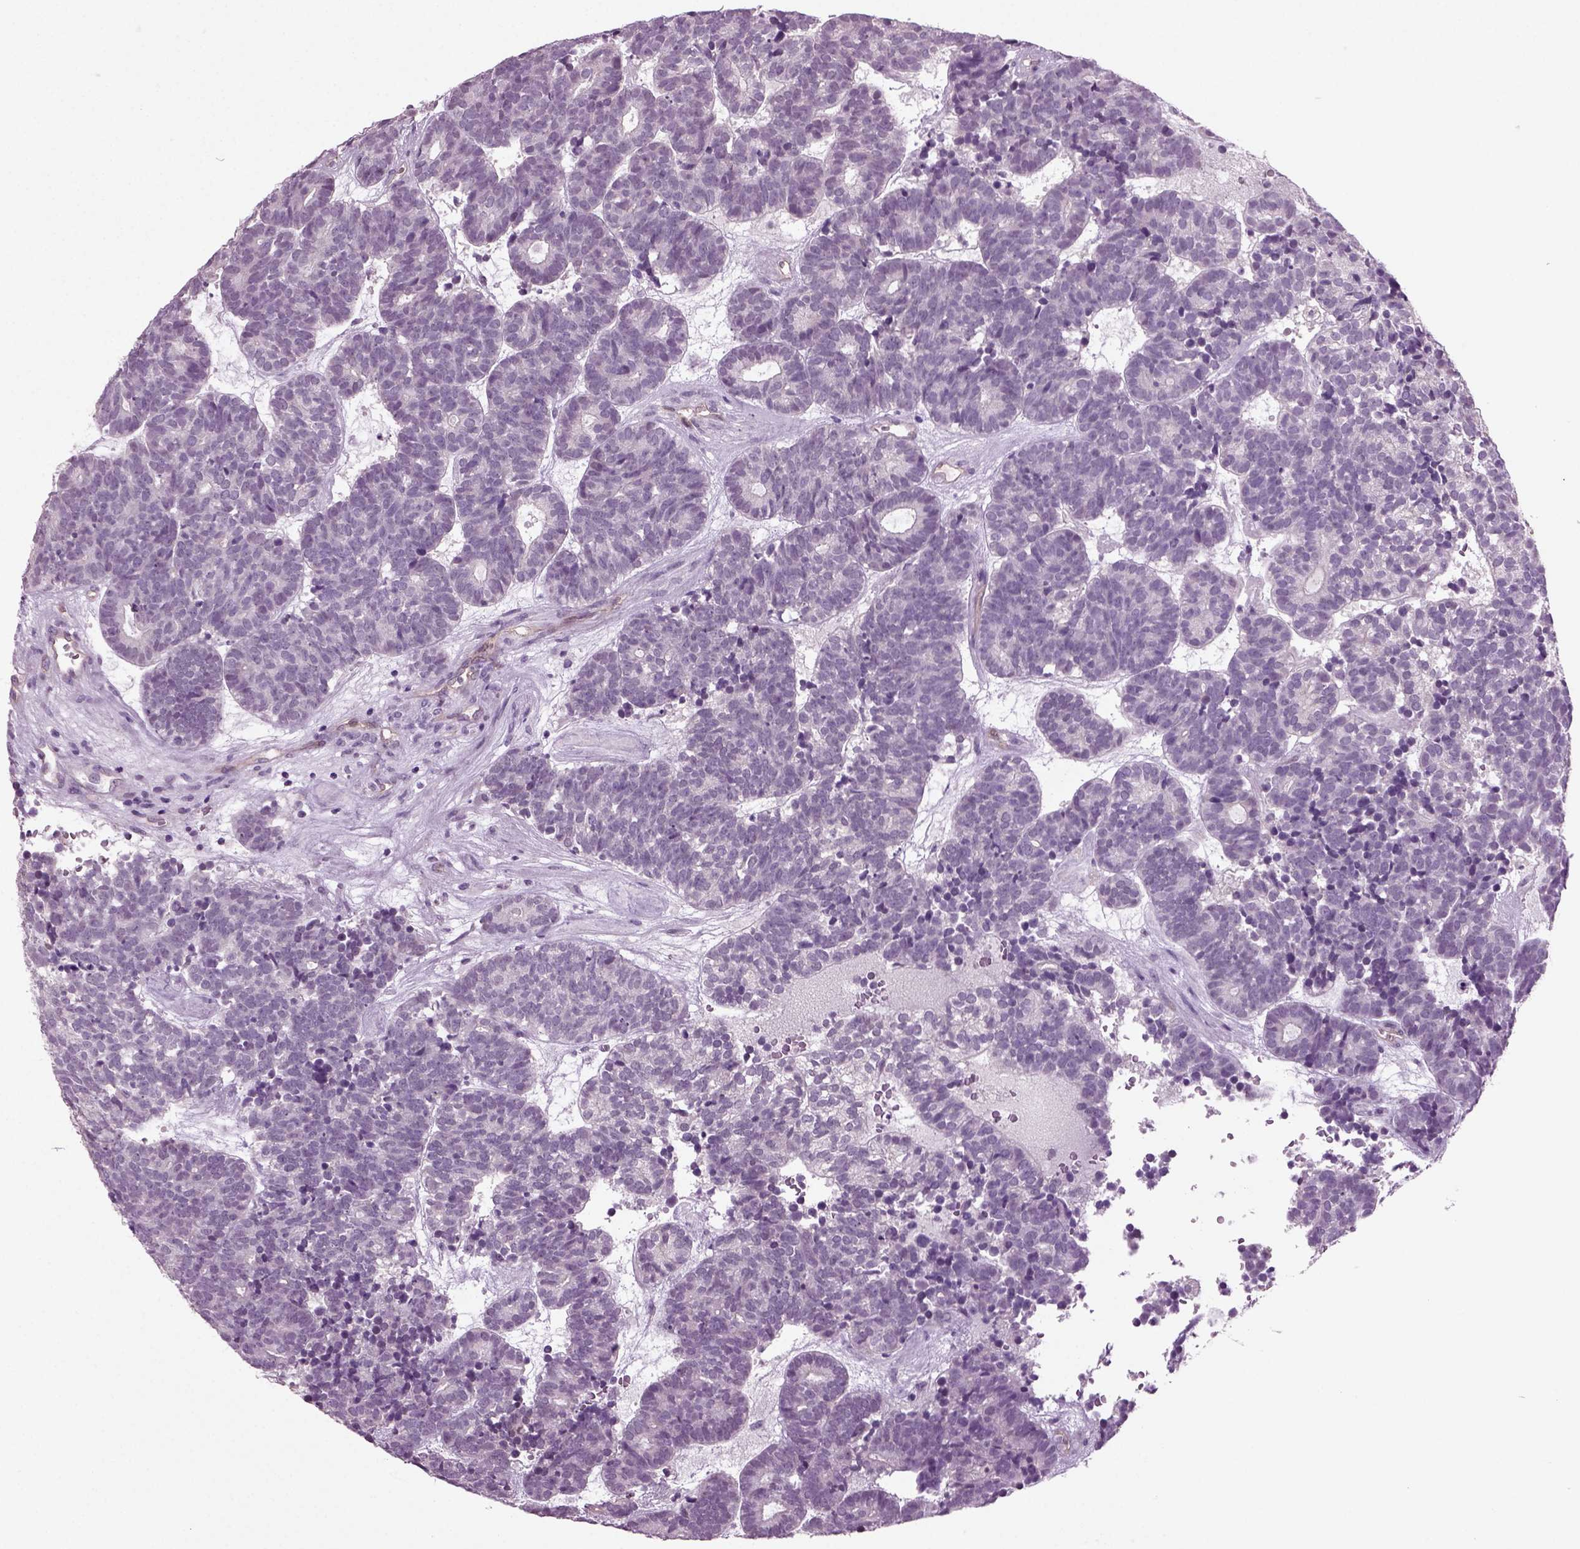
{"staining": {"intensity": "negative", "quantity": "none", "location": "none"}, "tissue": "head and neck cancer", "cell_type": "Tumor cells", "image_type": "cancer", "snomed": [{"axis": "morphology", "description": "Adenocarcinoma, NOS"}, {"axis": "topography", "description": "Head-Neck"}], "caption": "There is no significant positivity in tumor cells of head and neck adenocarcinoma.", "gene": "COL9A2", "patient": {"sex": "female", "age": 81}}